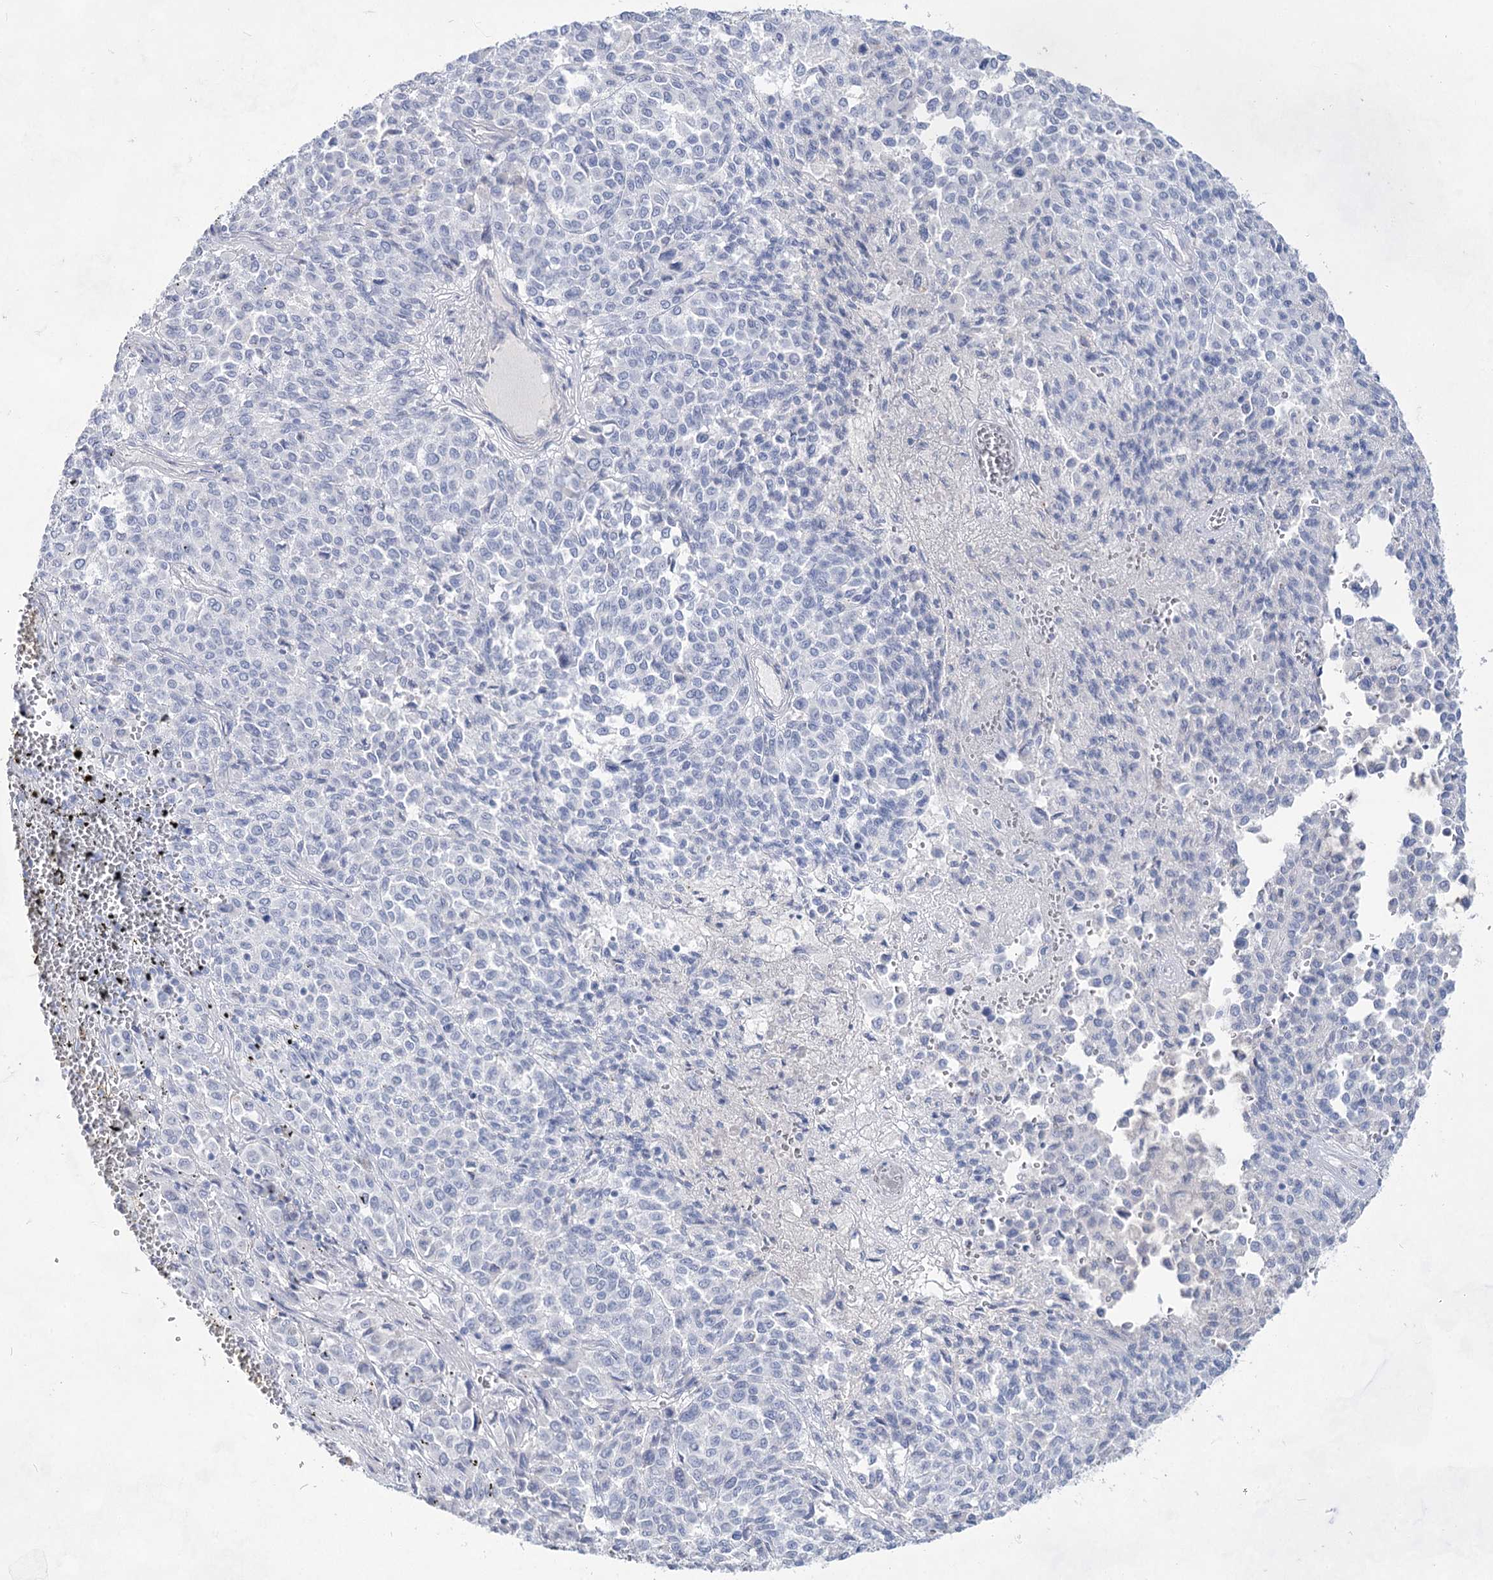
{"staining": {"intensity": "negative", "quantity": "none", "location": "none"}, "tissue": "melanoma", "cell_type": "Tumor cells", "image_type": "cancer", "snomed": [{"axis": "morphology", "description": "Malignant melanoma, Metastatic site"}, {"axis": "topography", "description": "Pancreas"}], "caption": "DAB immunohistochemical staining of human melanoma demonstrates no significant positivity in tumor cells. (Immunohistochemistry, brightfield microscopy, high magnification).", "gene": "ACRV1", "patient": {"sex": "female", "age": 30}}